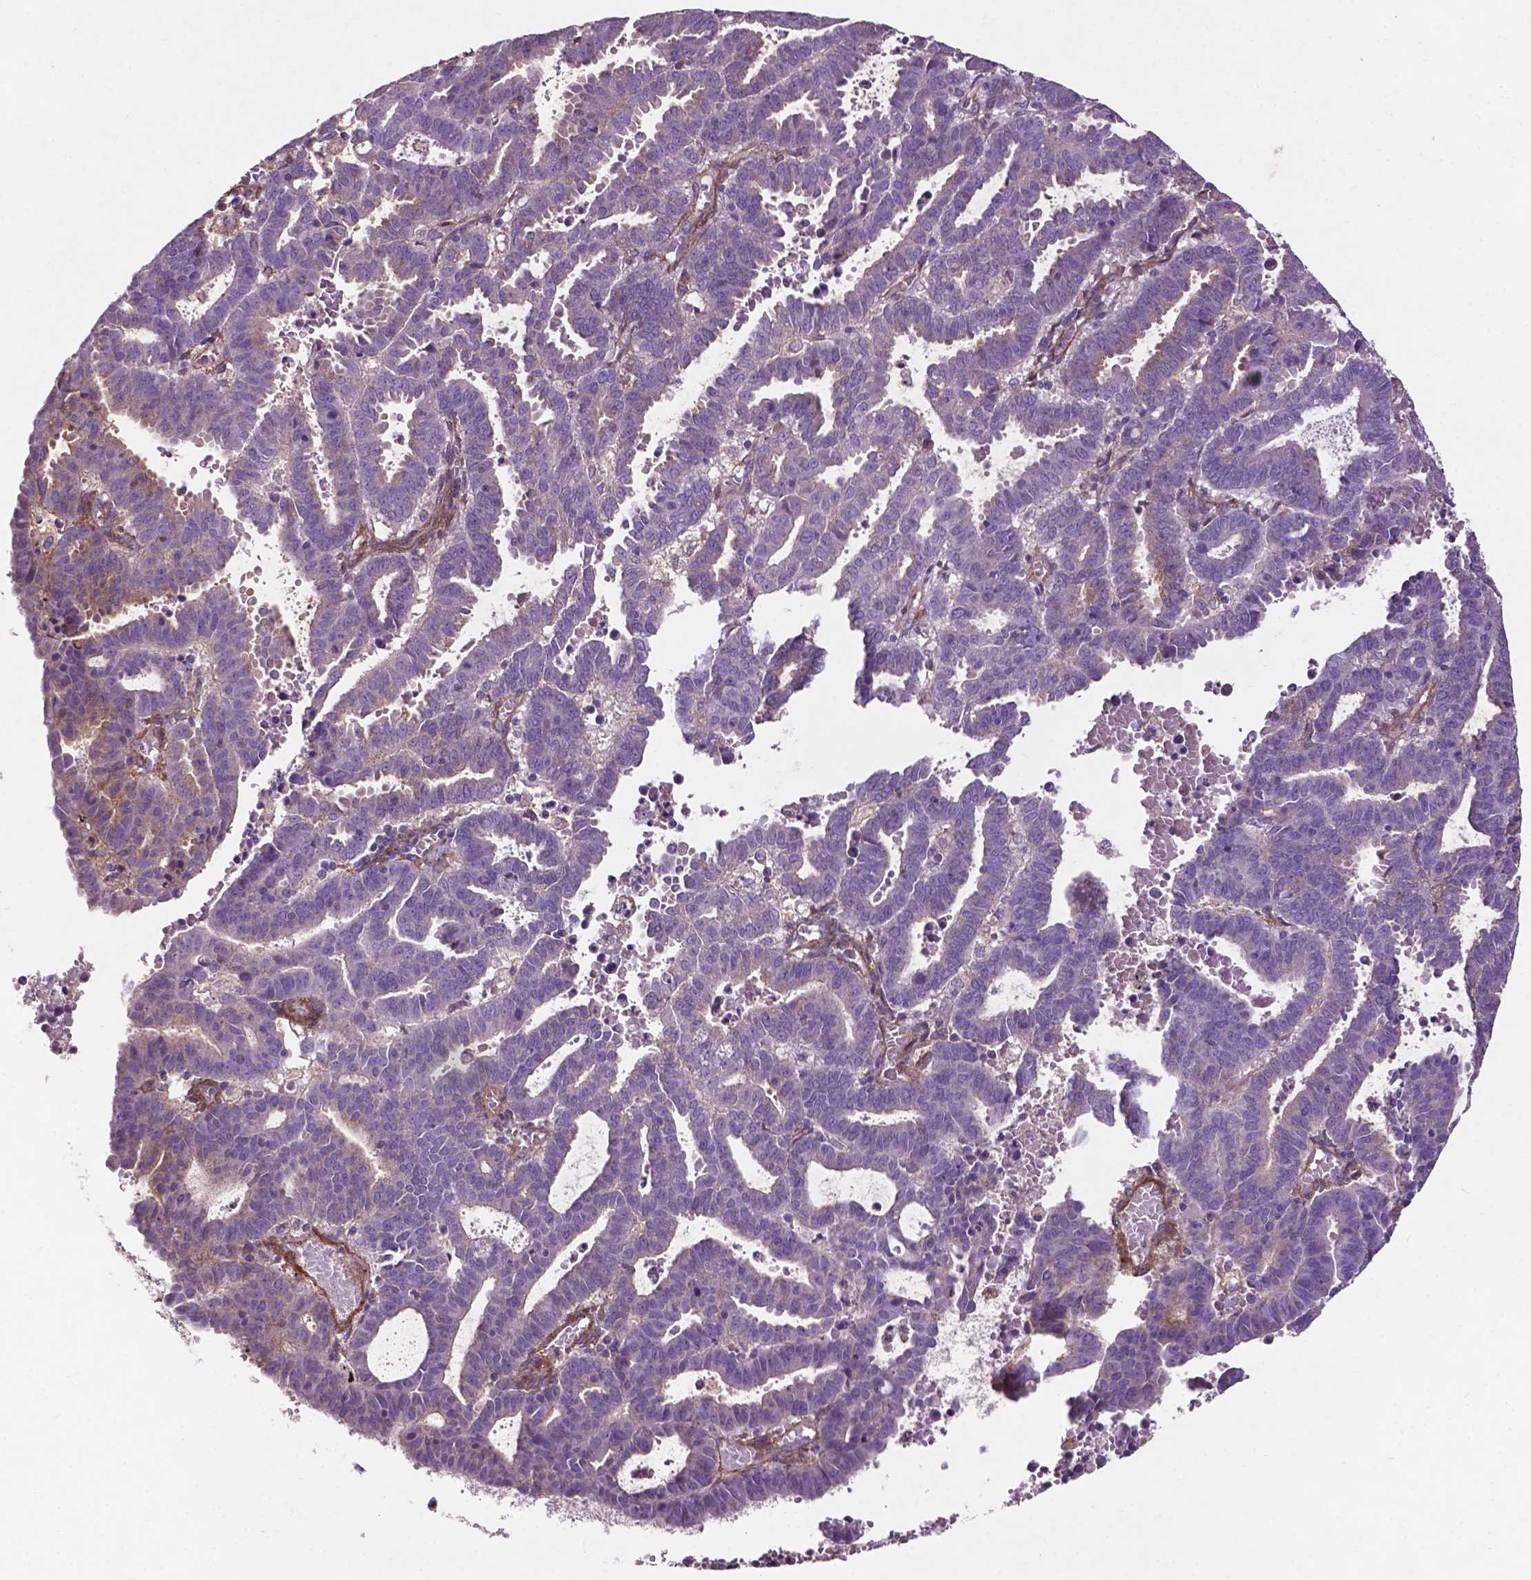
{"staining": {"intensity": "negative", "quantity": "none", "location": "none"}, "tissue": "endometrial cancer", "cell_type": "Tumor cells", "image_type": "cancer", "snomed": [{"axis": "morphology", "description": "Adenocarcinoma, NOS"}, {"axis": "topography", "description": "Uterus"}], "caption": "High power microscopy micrograph of an IHC micrograph of endometrial adenocarcinoma, revealing no significant positivity in tumor cells.", "gene": "RRAS", "patient": {"sex": "female", "age": 83}}